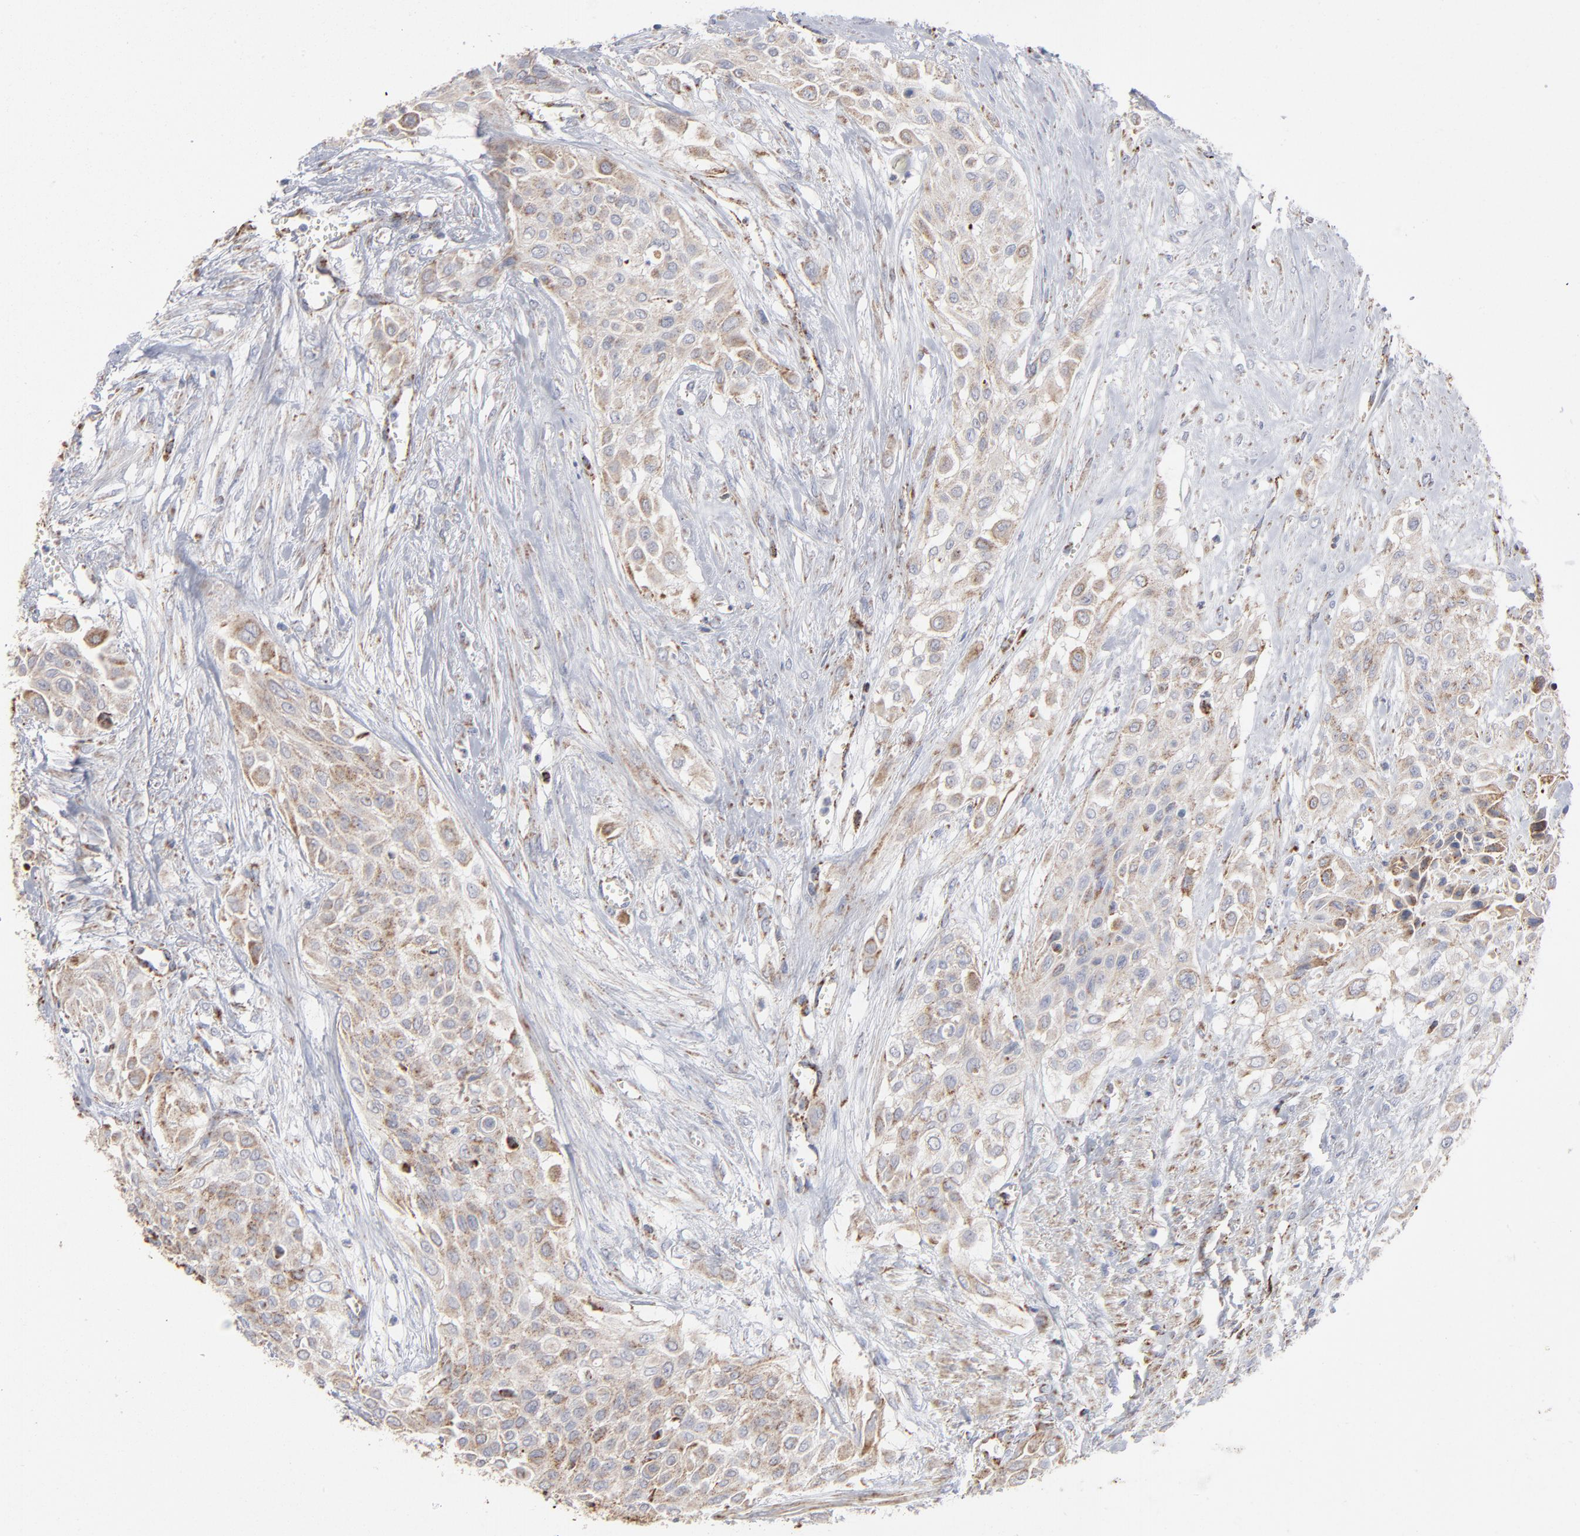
{"staining": {"intensity": "weak", "quantity": ">75%", "location": "cytoplasmic/membranous"}, "tissue": "urothelial cancer", "cell_type": "Tumor cells", "image_type": "cancer", "snomed": [{"axis": "morphology", "description": "Urothelial carcinoma, High grade"}, {"axis": "topography", "description": "Urinary bladder"}], "caption": "Protein expression analysis of high-grade urothelial carcinoma reveals weak cytoplasmic/membranous positivity in about >75% of tumor cells.", "gene": "ASB3", "patient": {"sex": "male", "age": 57}}